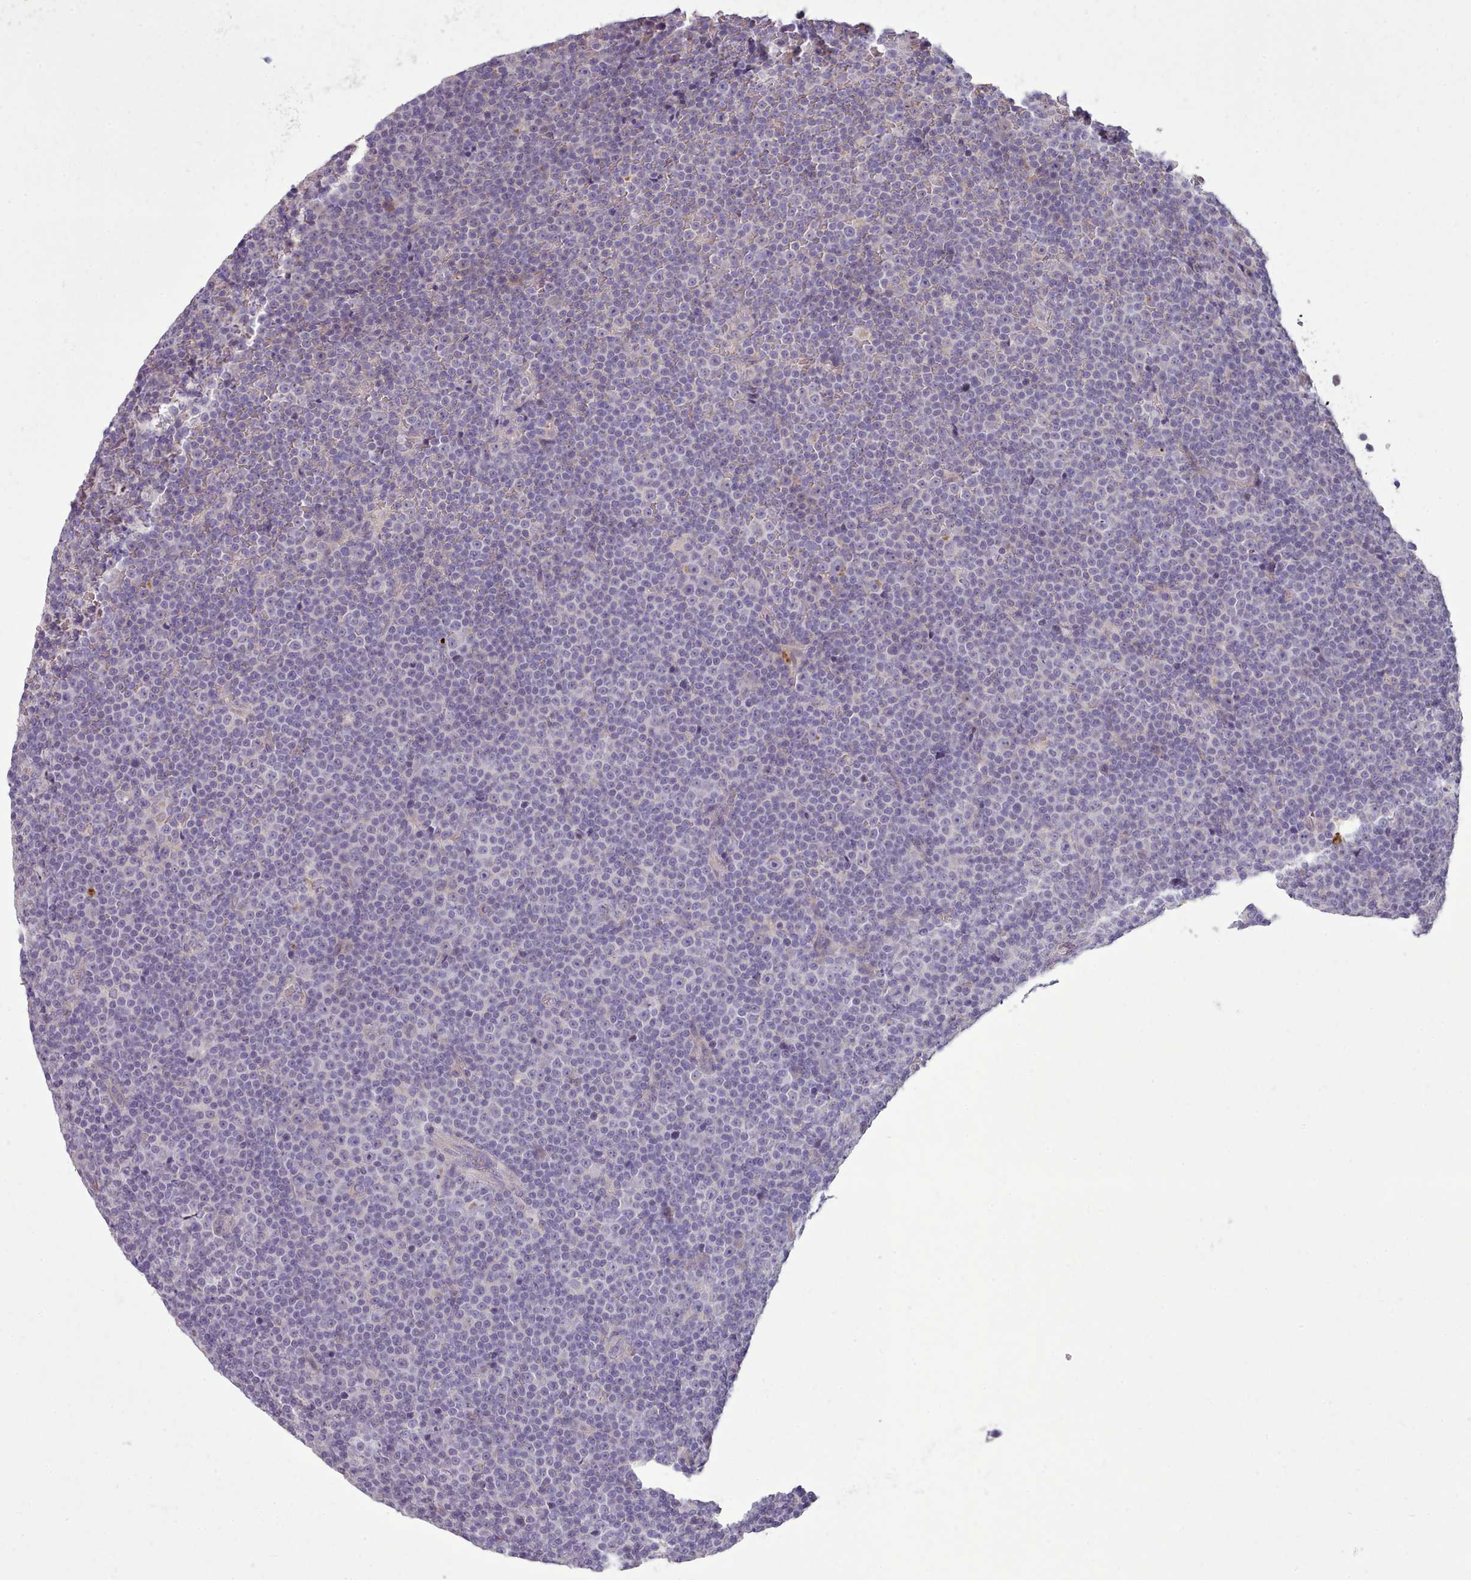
{"staining": {"intensity": "negative", "quantity": "none", "location": "none"}, "tissue": "lymphoma", "cell_type": "Tumor cells", "image_type": "cancer", "snomed": [{"axis": "morphology", "description": "Malignant lymphoma, non-Hodgkin's type, Low grade"}, {"axis": "topography", "description": "Lymph node"}], "caption": "There is no significant positivity in tumor cells of lymphoma.", "gene": "DPF1", "patient": {"sex": "female", "age": 67}}